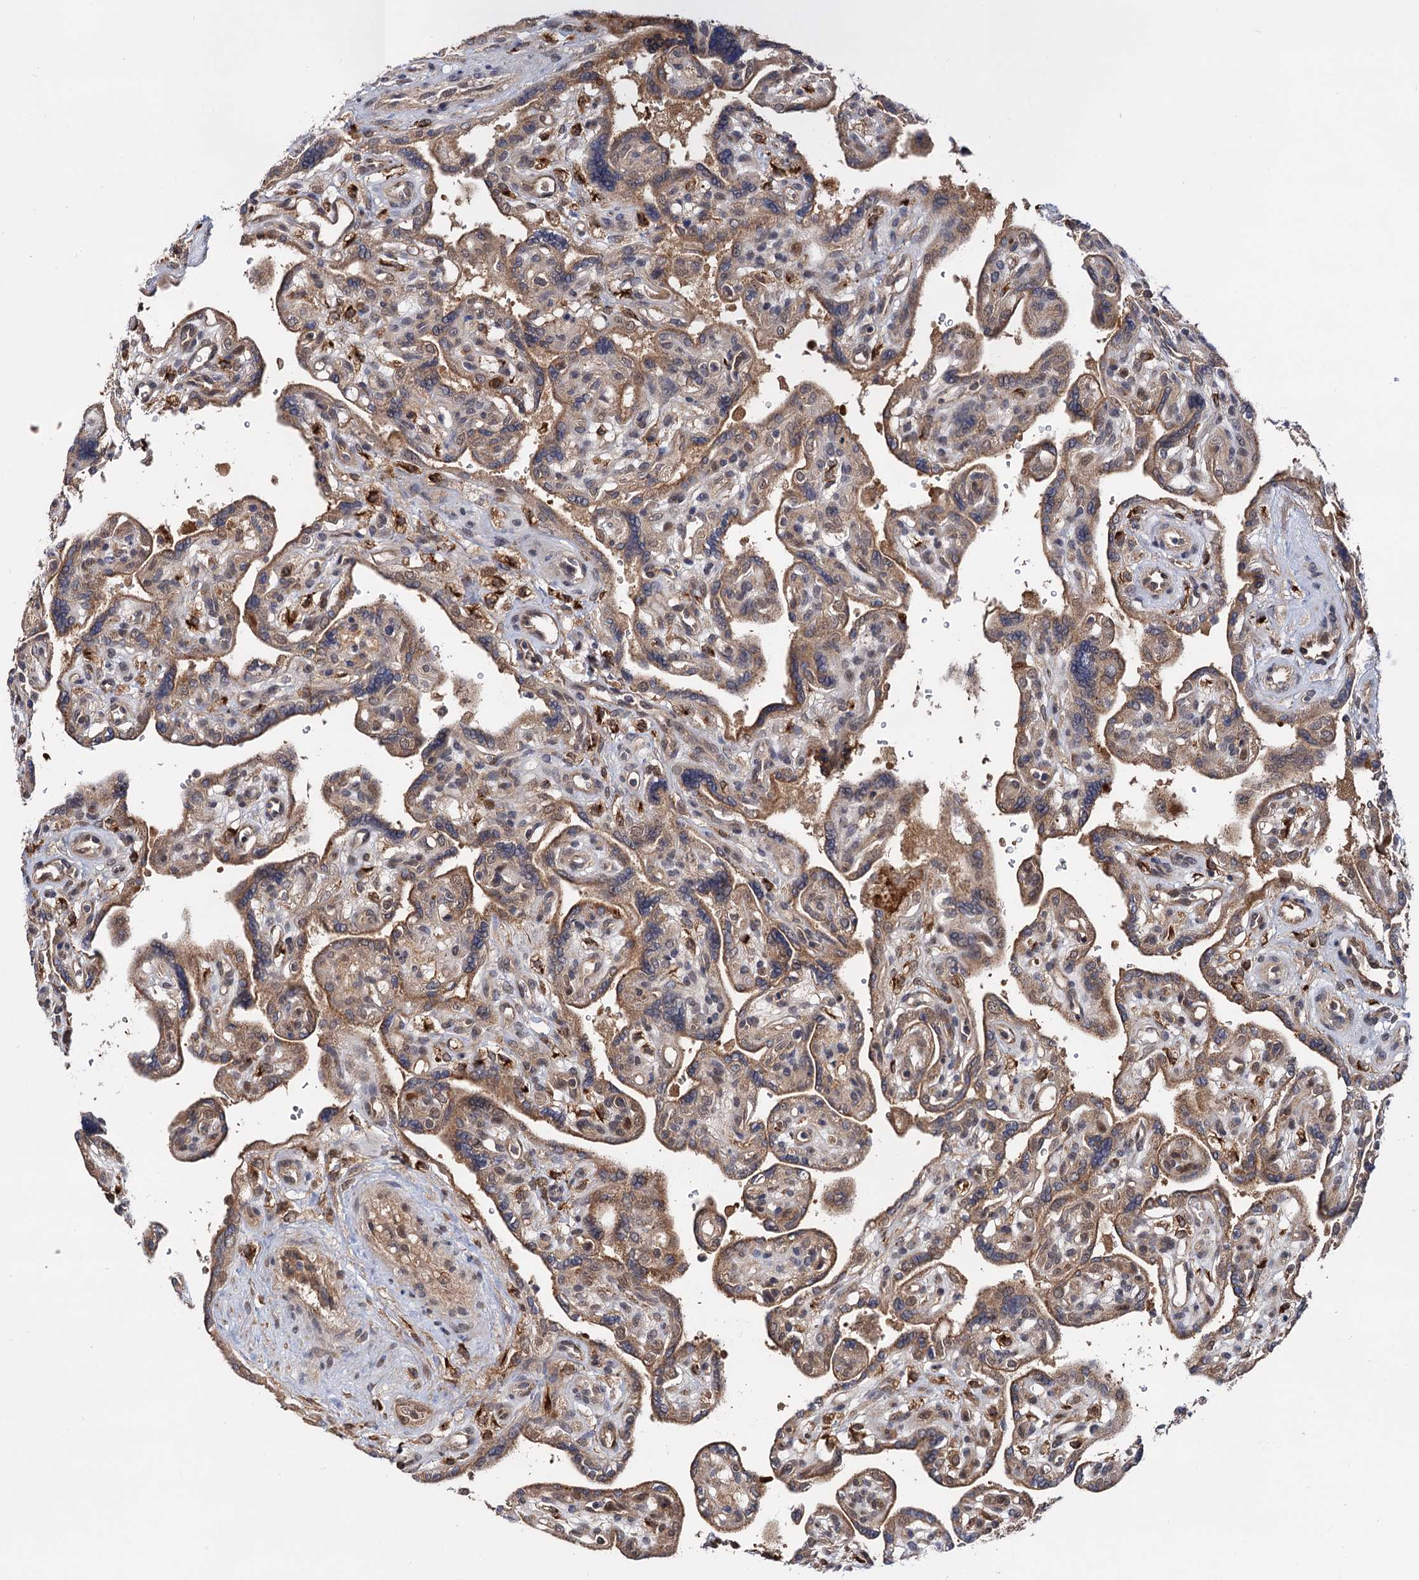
{"staining": {"intensity": "moderate", "quantity": ">75%", "location": "cytoplasmic/membranous,nuclear"}, "tissue": "placenta", "cell_type": "Trophoblastic cells", "image_type": "normal", "snomed": [{"axis": "morphology", "description": "Normal tissue, NOS"}, {"axis": "topography", "description": "Placenta"}], "caption": "Unremarkable placenta reveals moderate cytoplasmic/membranous,nuclear staining in about >75% of trophoblastic cells Using DAB (3,3'-diaminobenzidine) (brown) and hematoxylin (blue) stains, captured at high magnification using brightfield microscopy..", "gene": "SELENOP", "patient": {"sex": "female", "age": 39}}